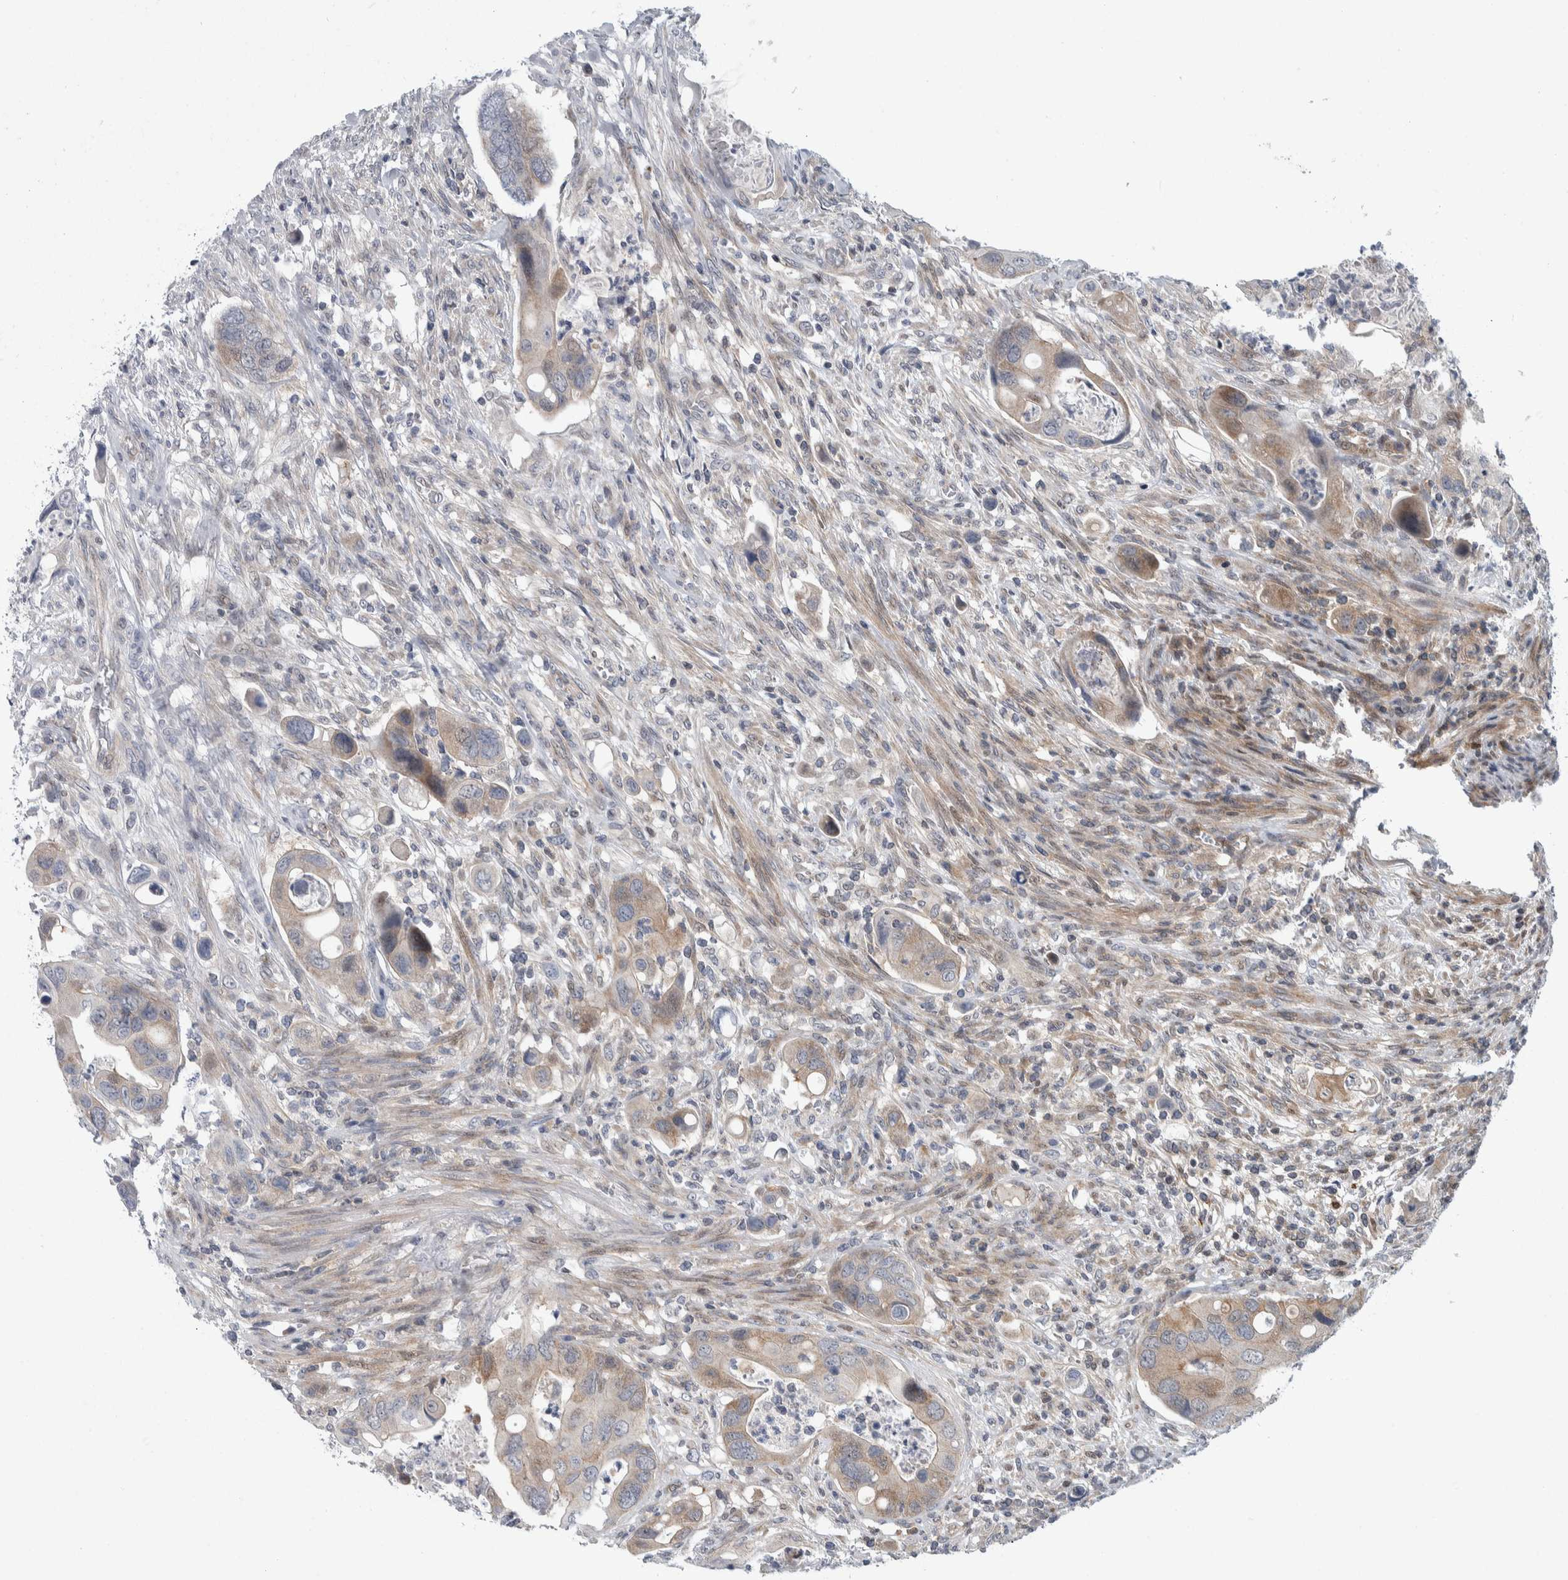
{"staining": {"intensity": "weak", "quantity": "<25%", "location": "cytoplasmic/membranous"}, "tissue": "colorectal cancer", "cell_type": "Tumor cells", "image_type": "cancer", "snomed": [{"axis": "morphology", "description": "Adenocarcinoma, NOS"}, {"axis": "topography", "description": "Rectum"}], "caption": "A high-resolution photomicrograph shows immunohistochemistry (IHC) staining of colorectal adenocarcinoma, which displays no significant expression in tumor cells. The staining is performed using DAB brown chromogen with nuclei counter-stained in using hematoxylin.", "gene": "PTPA", "patient": {"sex": "female", "age": 57}}